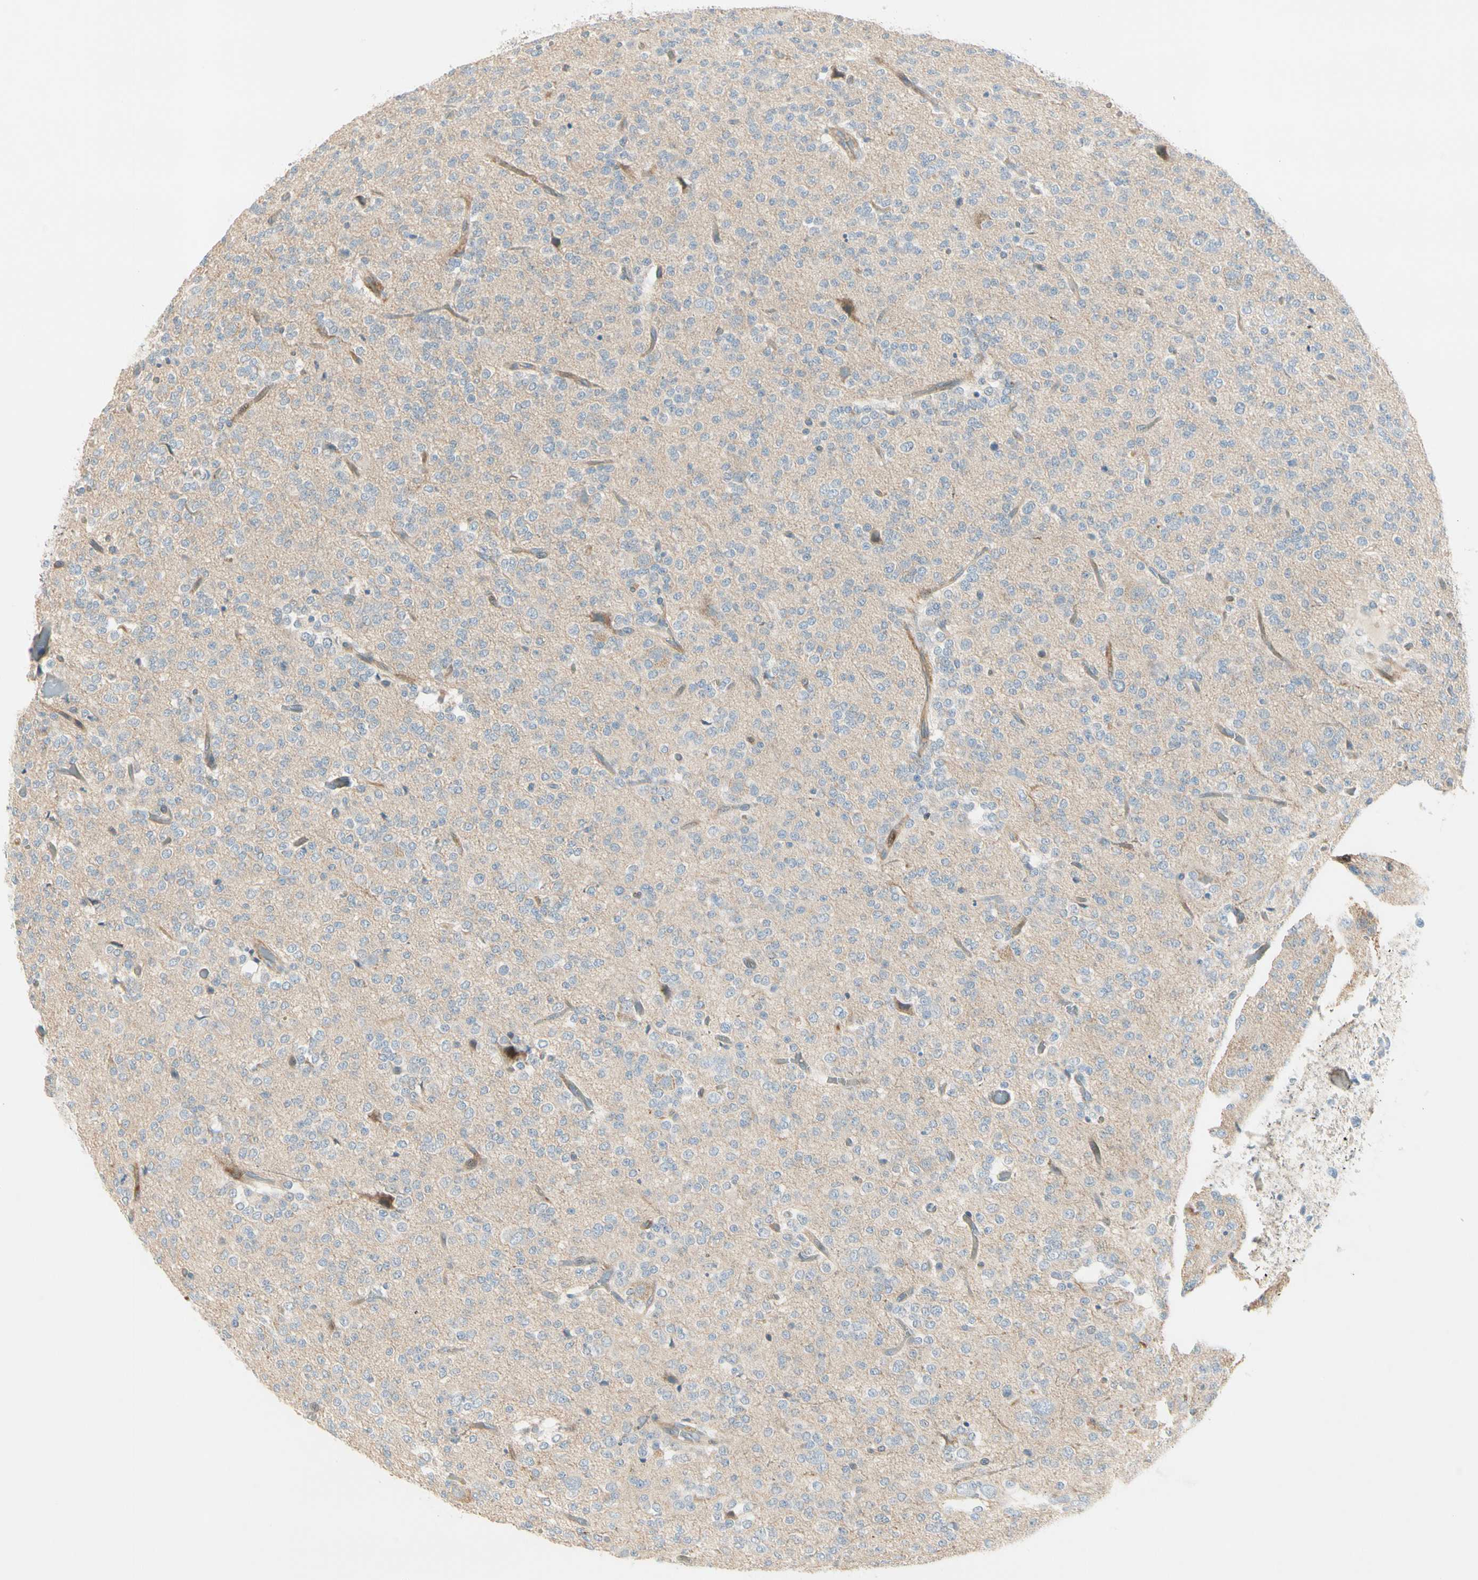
{"staining": {"intensity": "negative", "quantity": "none", "location": "none"}, "tissue": "glioma", "cell_type": "Tumor cells", "image_type": "cancer", "snomed": [{"axis": "morphology", "description": "Glioma, malignant, Low grade"}, {"axis": "topography", "description": "Brain"}], "caption": "High magnification brightfield microscopy of glioma stained with DAB (brown) and counterstained with hematoxylin (blue): tumor cells show no significant expression.", "gene": "ADGRA3", "patient": {"sex": "male", "age": 38}}